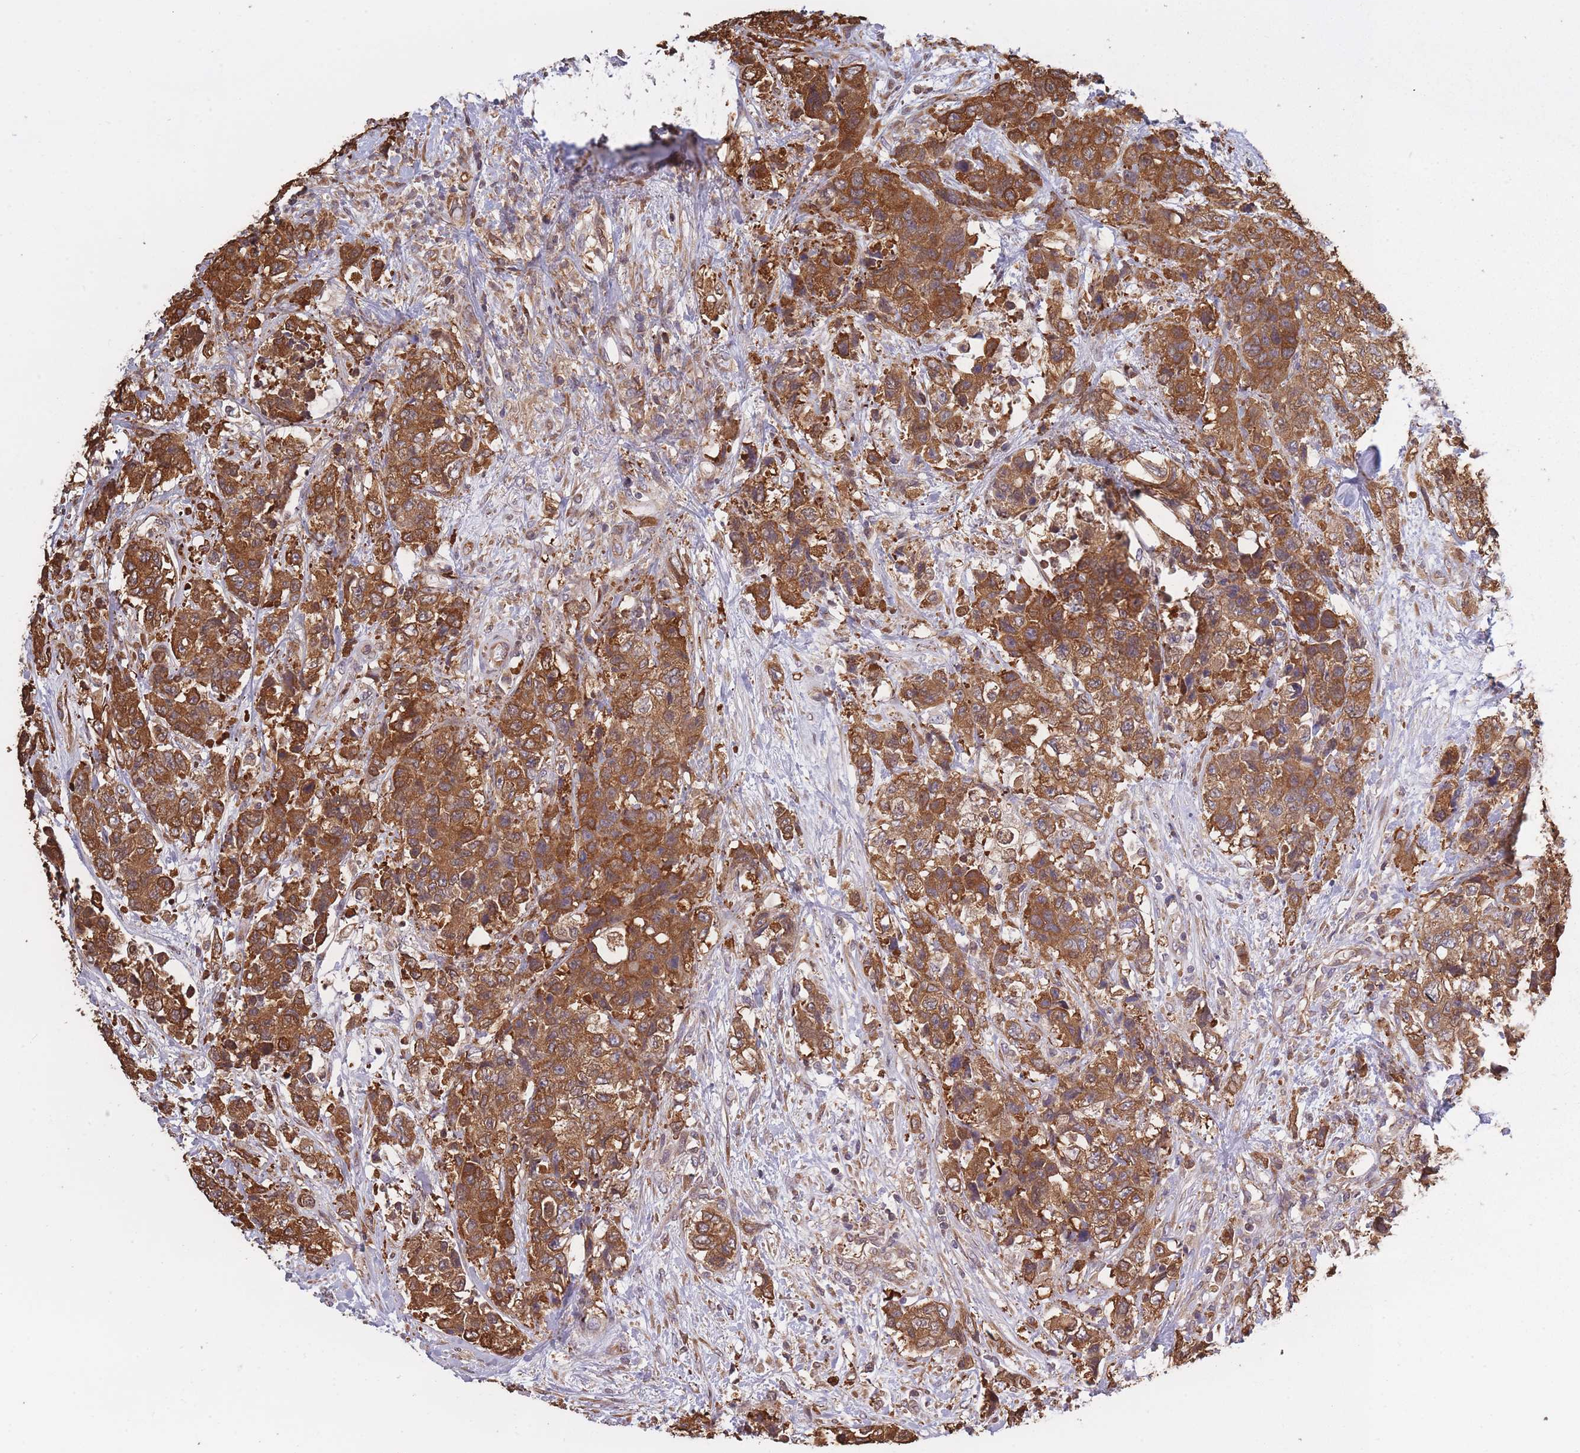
{"staining": {"intensity": "moderate", "quantity": ">75%", "location": "cytoplasmic/membranous"}, "tissue": "urothelial cancer", "cell_type": "Tumor cells", "image_type": "cancer", "snomed": [{"axis": "morphology", "description": "Urothelial carcinoma, High grade"}, {"axis": "topography", "description": "Urinary bladder"}], "caption": "The photomicrograph shows immunohistochemical staining of urothelial cancer. There is moderate cytoplasmic/membranous expression is identified in about >75% of tumor cells.", "gene": "ARL13B", "patient": {"sex": "female", "age": 78}}